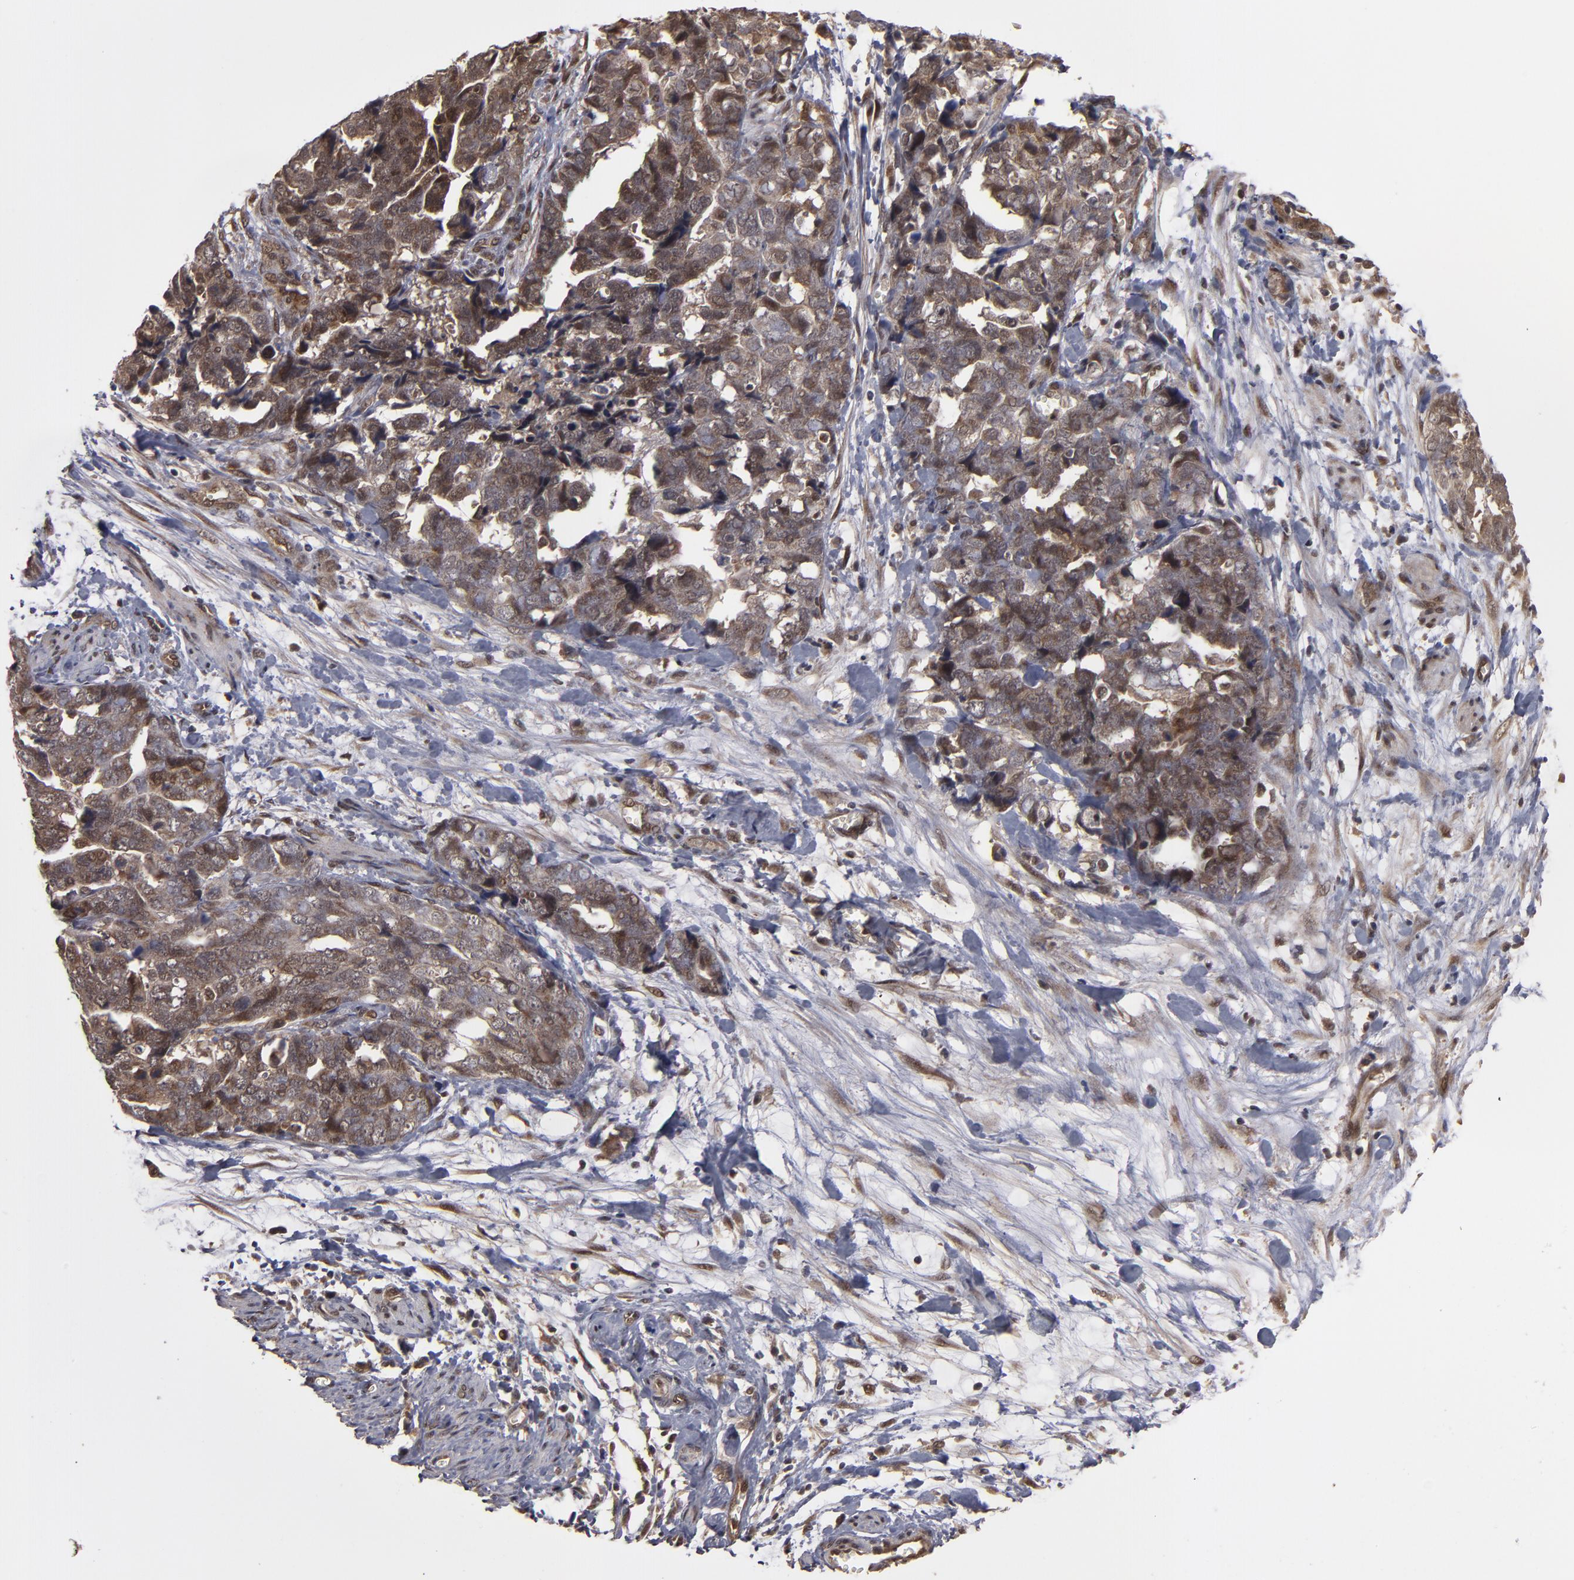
{"staining": {"intensity": "moderate", "quantity": ">75%", "location": "cytoplasmic/membranous"}, "tissue": "ovarian cancer", "cell_type": "Tumor cells", "image_type": "cancer", "snomed": [{"axis": "morphology", "description": "Normal tissue, NOS"}, {"axis": "morphology", "description": "Cystadenocarcinoma, serous, NOS"}, {"axis": "topography", "description": "Fallopian tube"}, {"axis": "topography", "description": "Ovary"}], "caption": "This is a micrograph of immunohistochemistry staining of serous cystadenocarcinoma (ovarian), which shows moderate staining in the cytoplasmic/membranous of tumor cells.", "gene": "CUL5", "patient": {"sex": "female", "age": 56}}